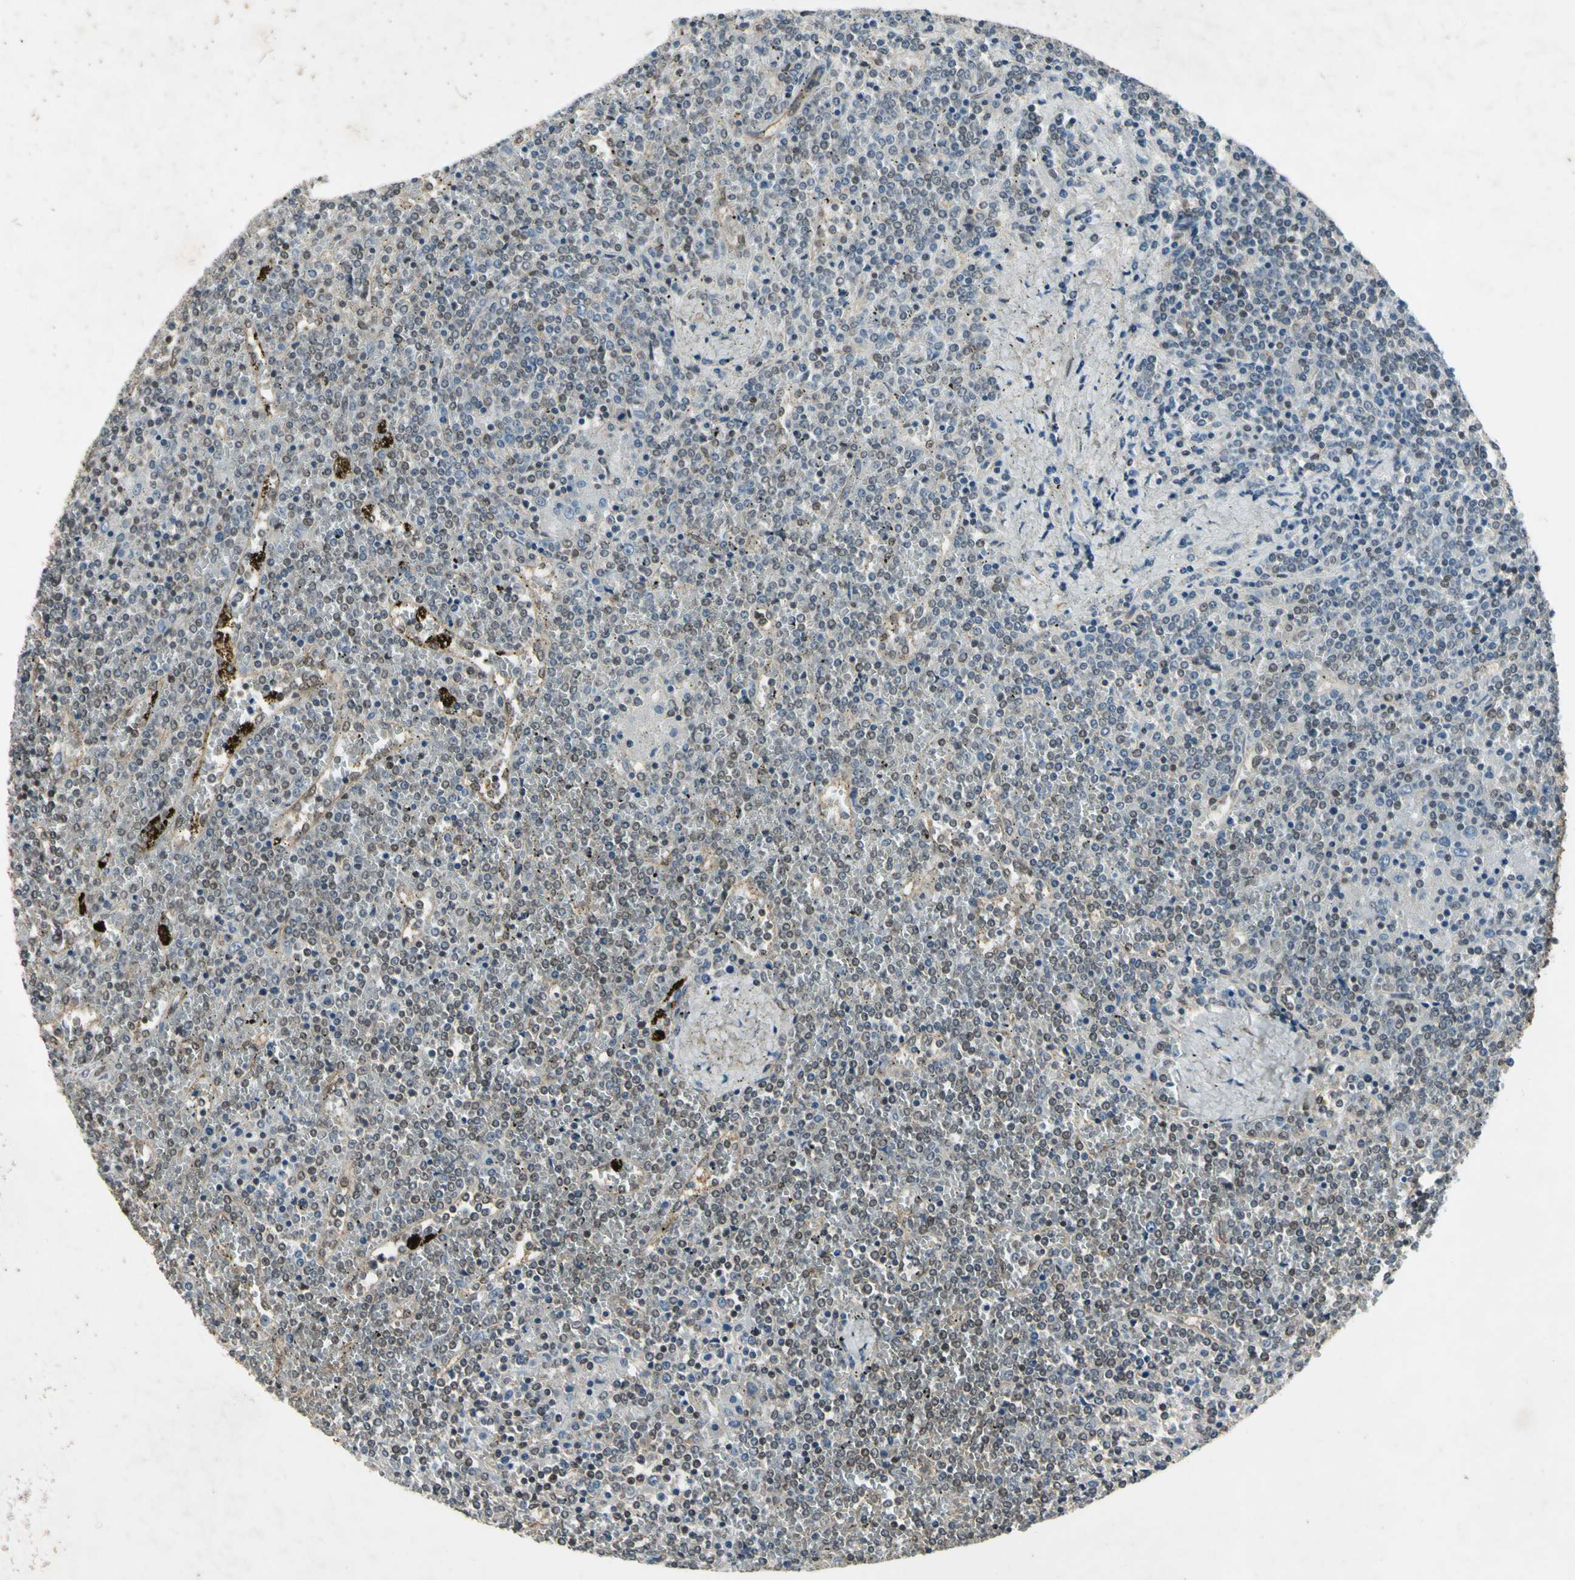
{"staining": {"intensity": "weak", "quantity": ">75%", "location": "cytoplasmic/membranous"}, "tissue": "lymphoma", "cell_type": "Tumor cells", "image_type": "cancer", "snomed": [{"axis": "morphology", "description": "Malignant lymphoma, non-Hodgkin's type, Low grade"}, {"axis": "topography", "description": "Spleen"}], "caption": "Protein analysis of lymphoma tissue displays weak cytoplasmic/membranous staining in approximately >75% of tumor cells.", "gene": "PSMD5", "patient": {"sex": "female", "age": 19}}